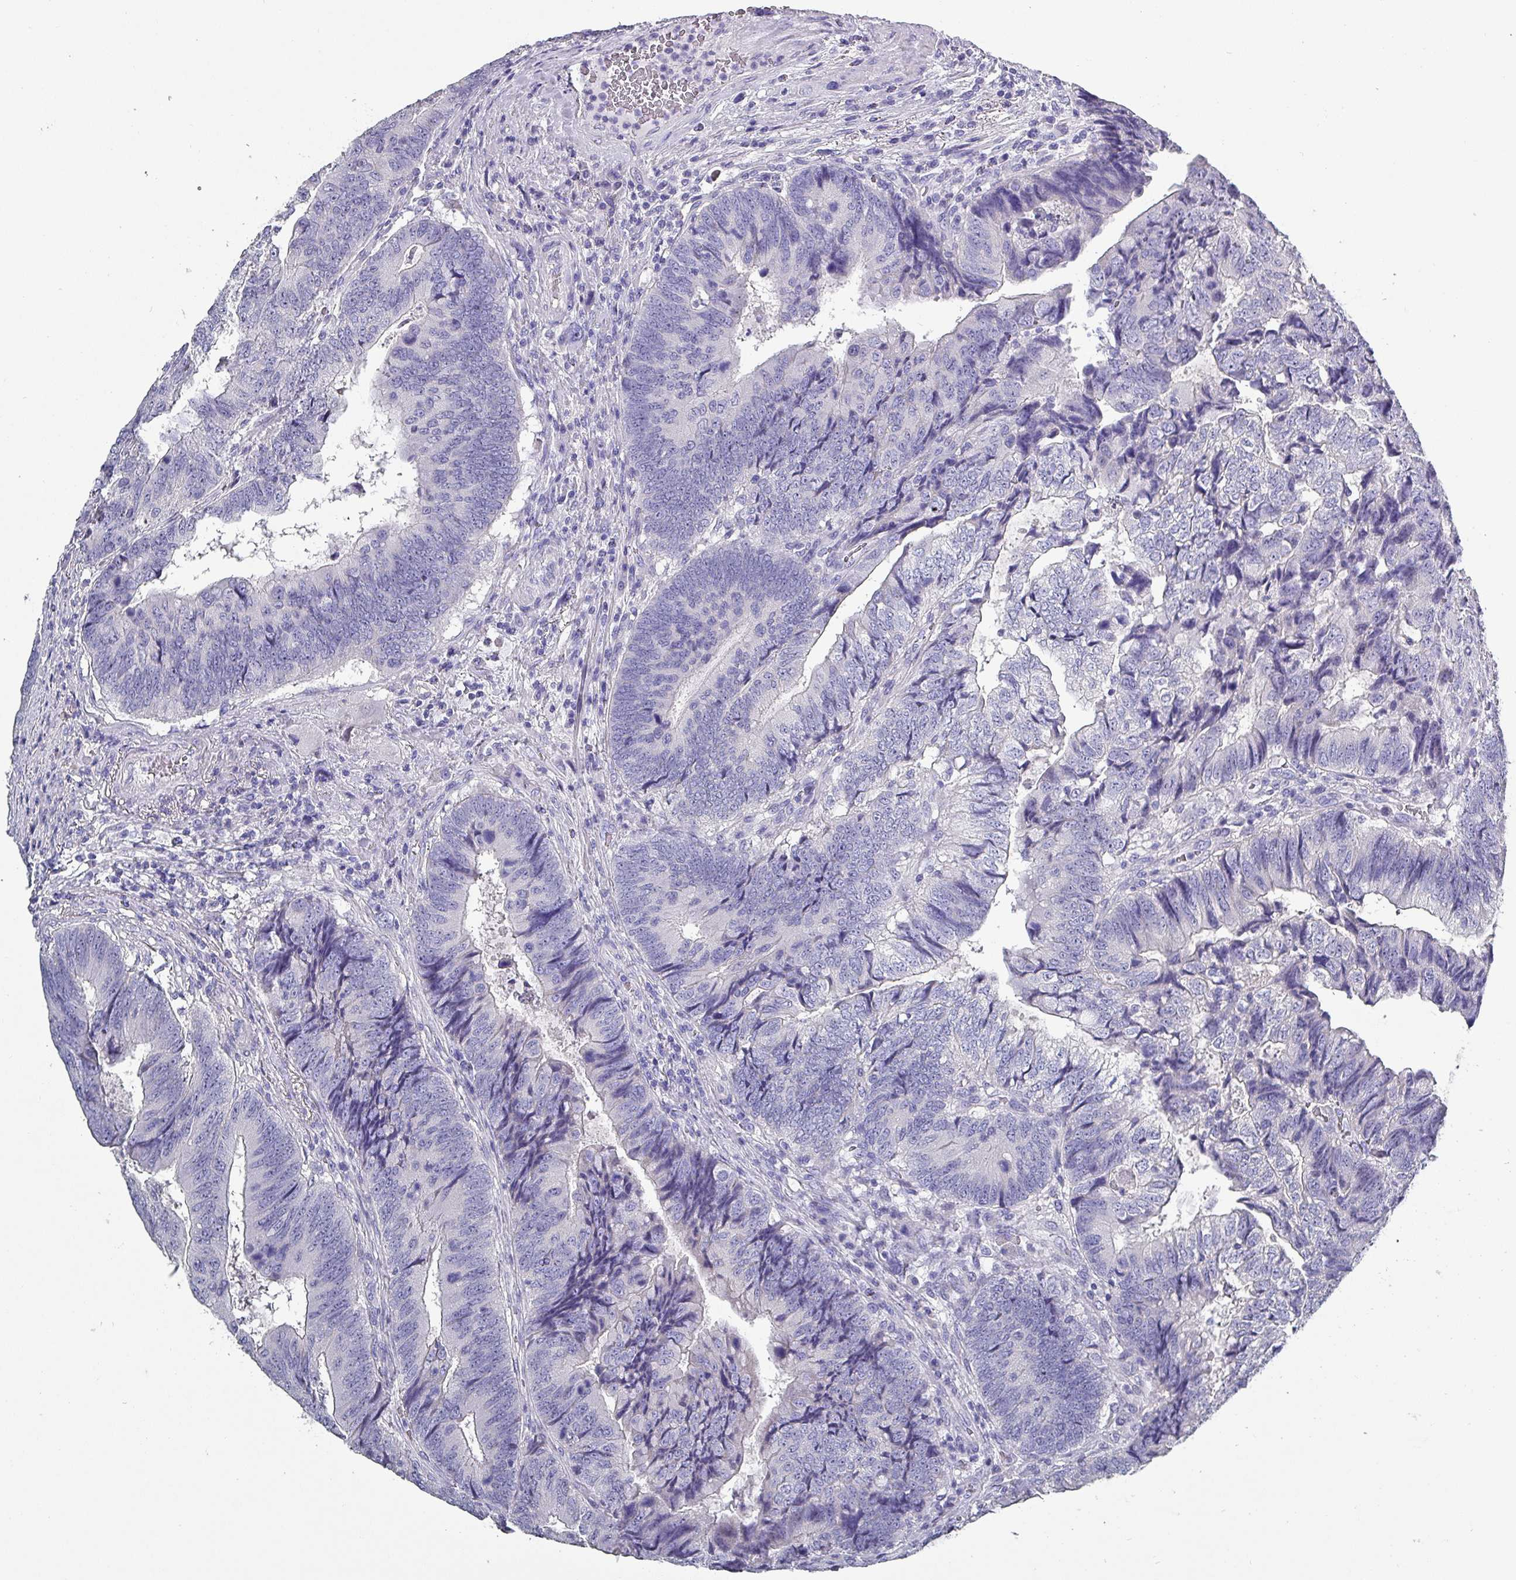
{"staining": {"intensity": "negative", "quantity": "none", "location": "none"}, "tissue": "colorectal cancer", "cell_type": "Tumor cells", "image_type": "cancer", "snomed": [{"axis": "morphology", "description": "Adenocarcinoma, NOS"}, {"axis": "topography", "description": "Colon"}], "caption": "A micrograph of human colorectal cancer (adenocarcinoma) is negative for staining in tumor cells. (Immunohistochemistry (ihc), brightfield microscopy, high magnification).", "gene": "INS-IGF2", "patient": {"sex": "female", "age": 67}}